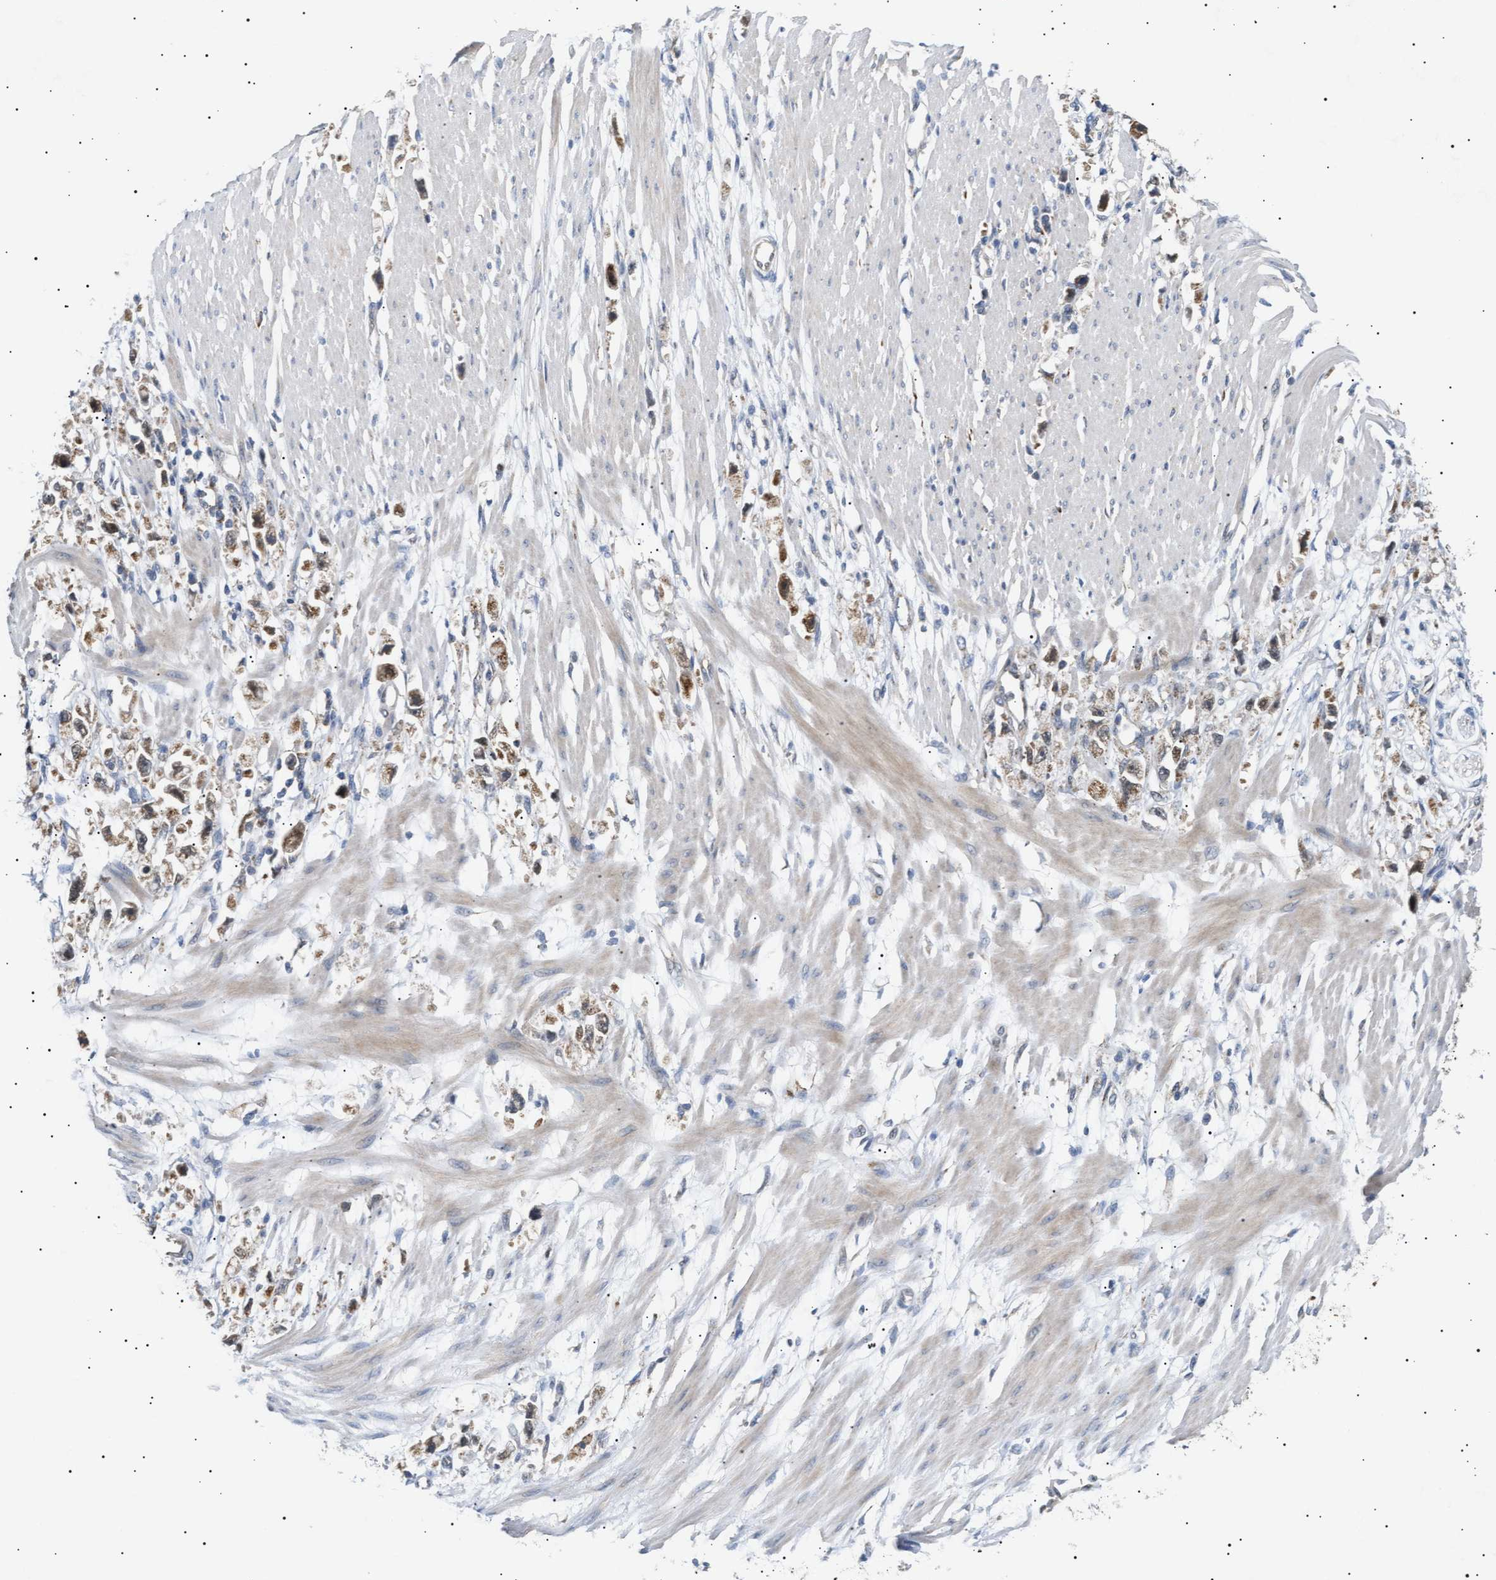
{"staining": {"intensity": "moderate", "quantity": ">75%", "location": "cytoplasmic/membranous"}, "tissue": "stomach cancer", "cell_type": "Tumor cells", "image_type": "cancer", "snomed": [{"axis": "morphology", "description": "Adenocarcinoma, NOS"}, {"axis": "topography", "description": "Stomach"}], "caption": "A micrograph of human stomach adenocarcinoma stained for a protein shows moderate cytoplasmic/membranous brown staining in tumor cells.", "gene": "SIRT5", "patient": {"sex": "female", "age": 59}}